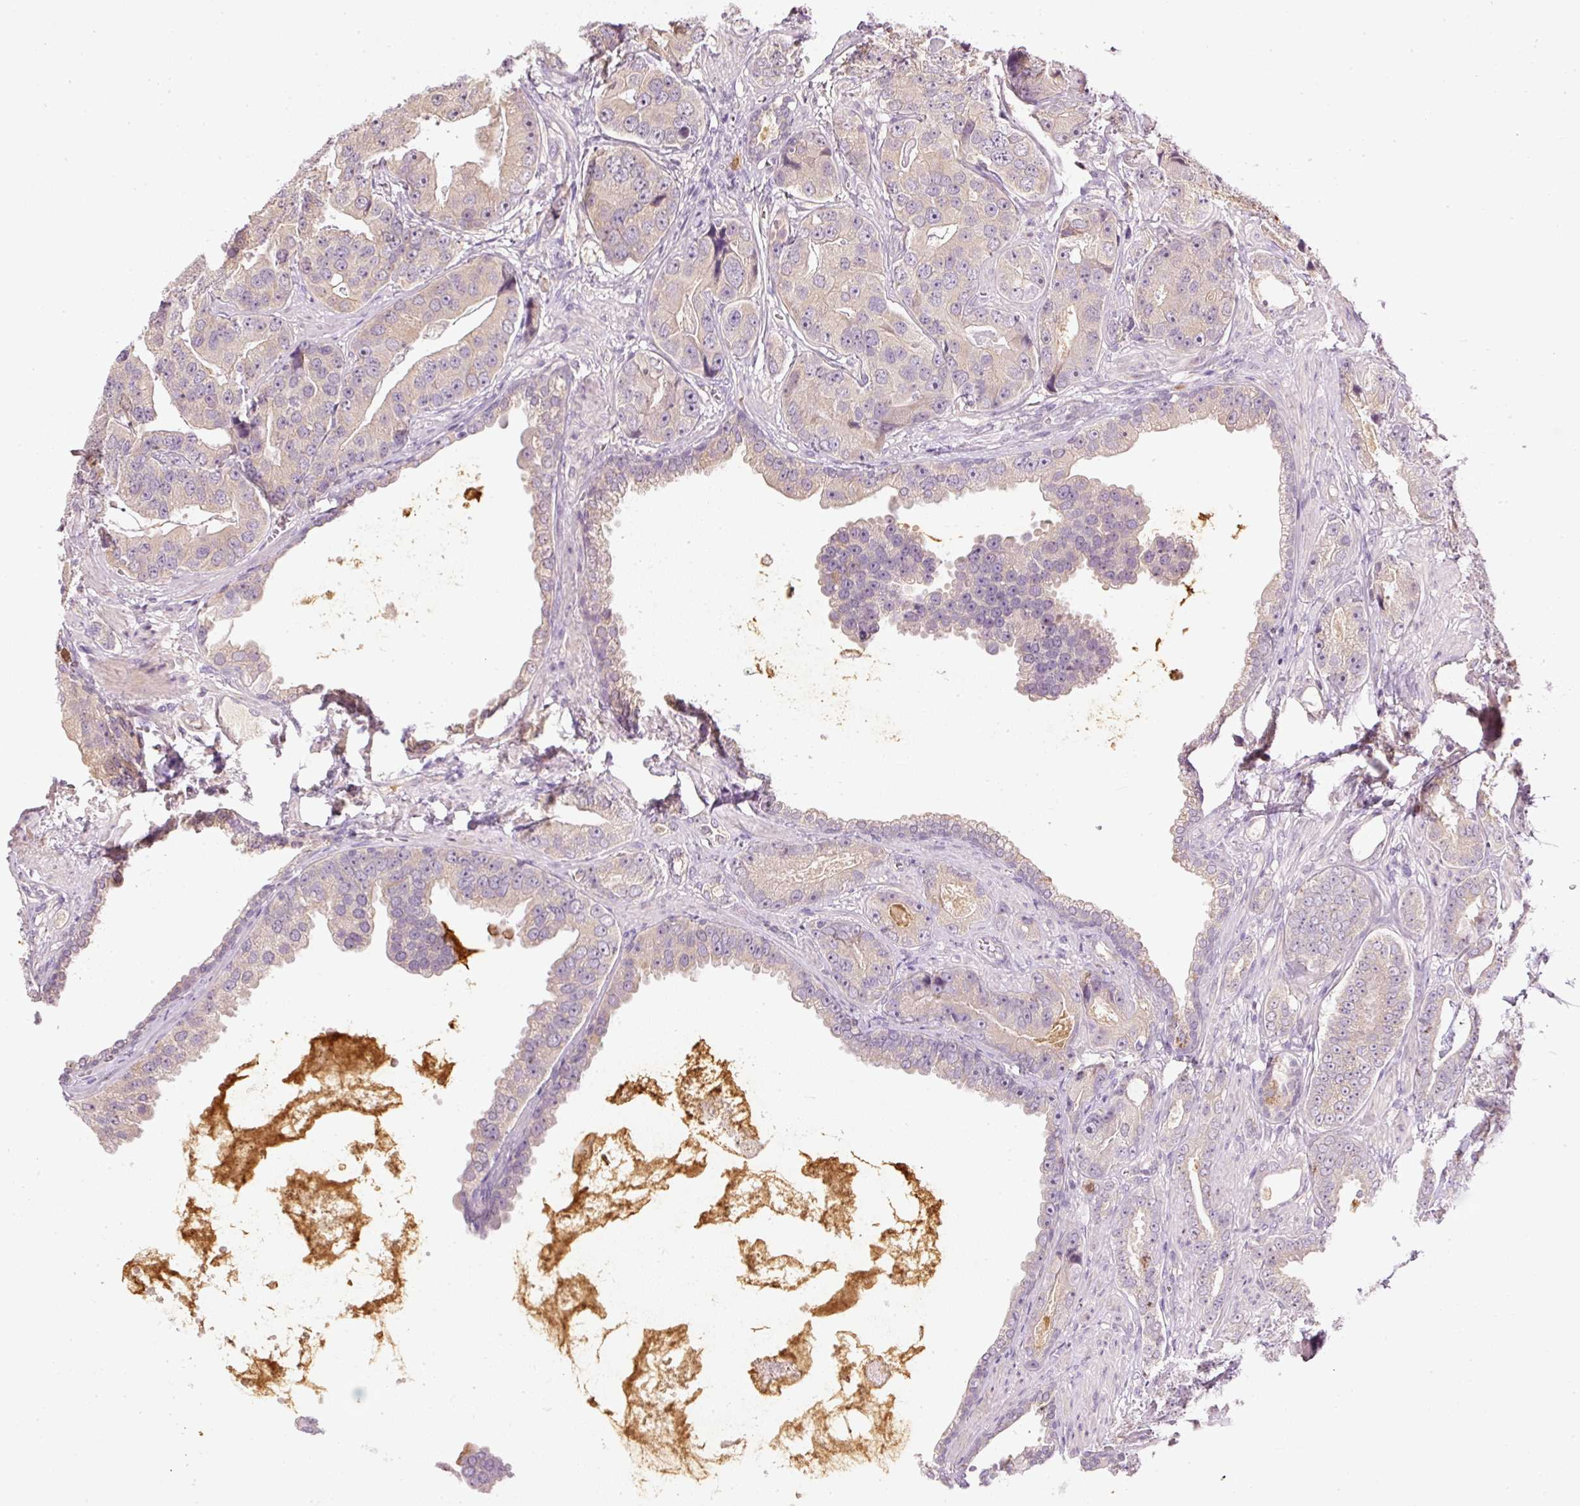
{"staining": {"intensity": "negative", "quantity": "none", "location": "none"}, "tissue": "prostate cancer", "cell_type": "Tumor cells", "image_type": "cancer", "snomed": [{"axis": "morphology", "description": "Adenocarcinoma, High grade"}, {"axis": "topography", "description": "Prostate"}], "caption": "High power microscopy image of an immunohistochemistry (IHC) micrograph of prostate cancer, revealing no significant positivity in tumor cells. Nuclei are stained in blue.", "gene": "CTTNBP2", "patient": {"sex": "male", "age": 71}}